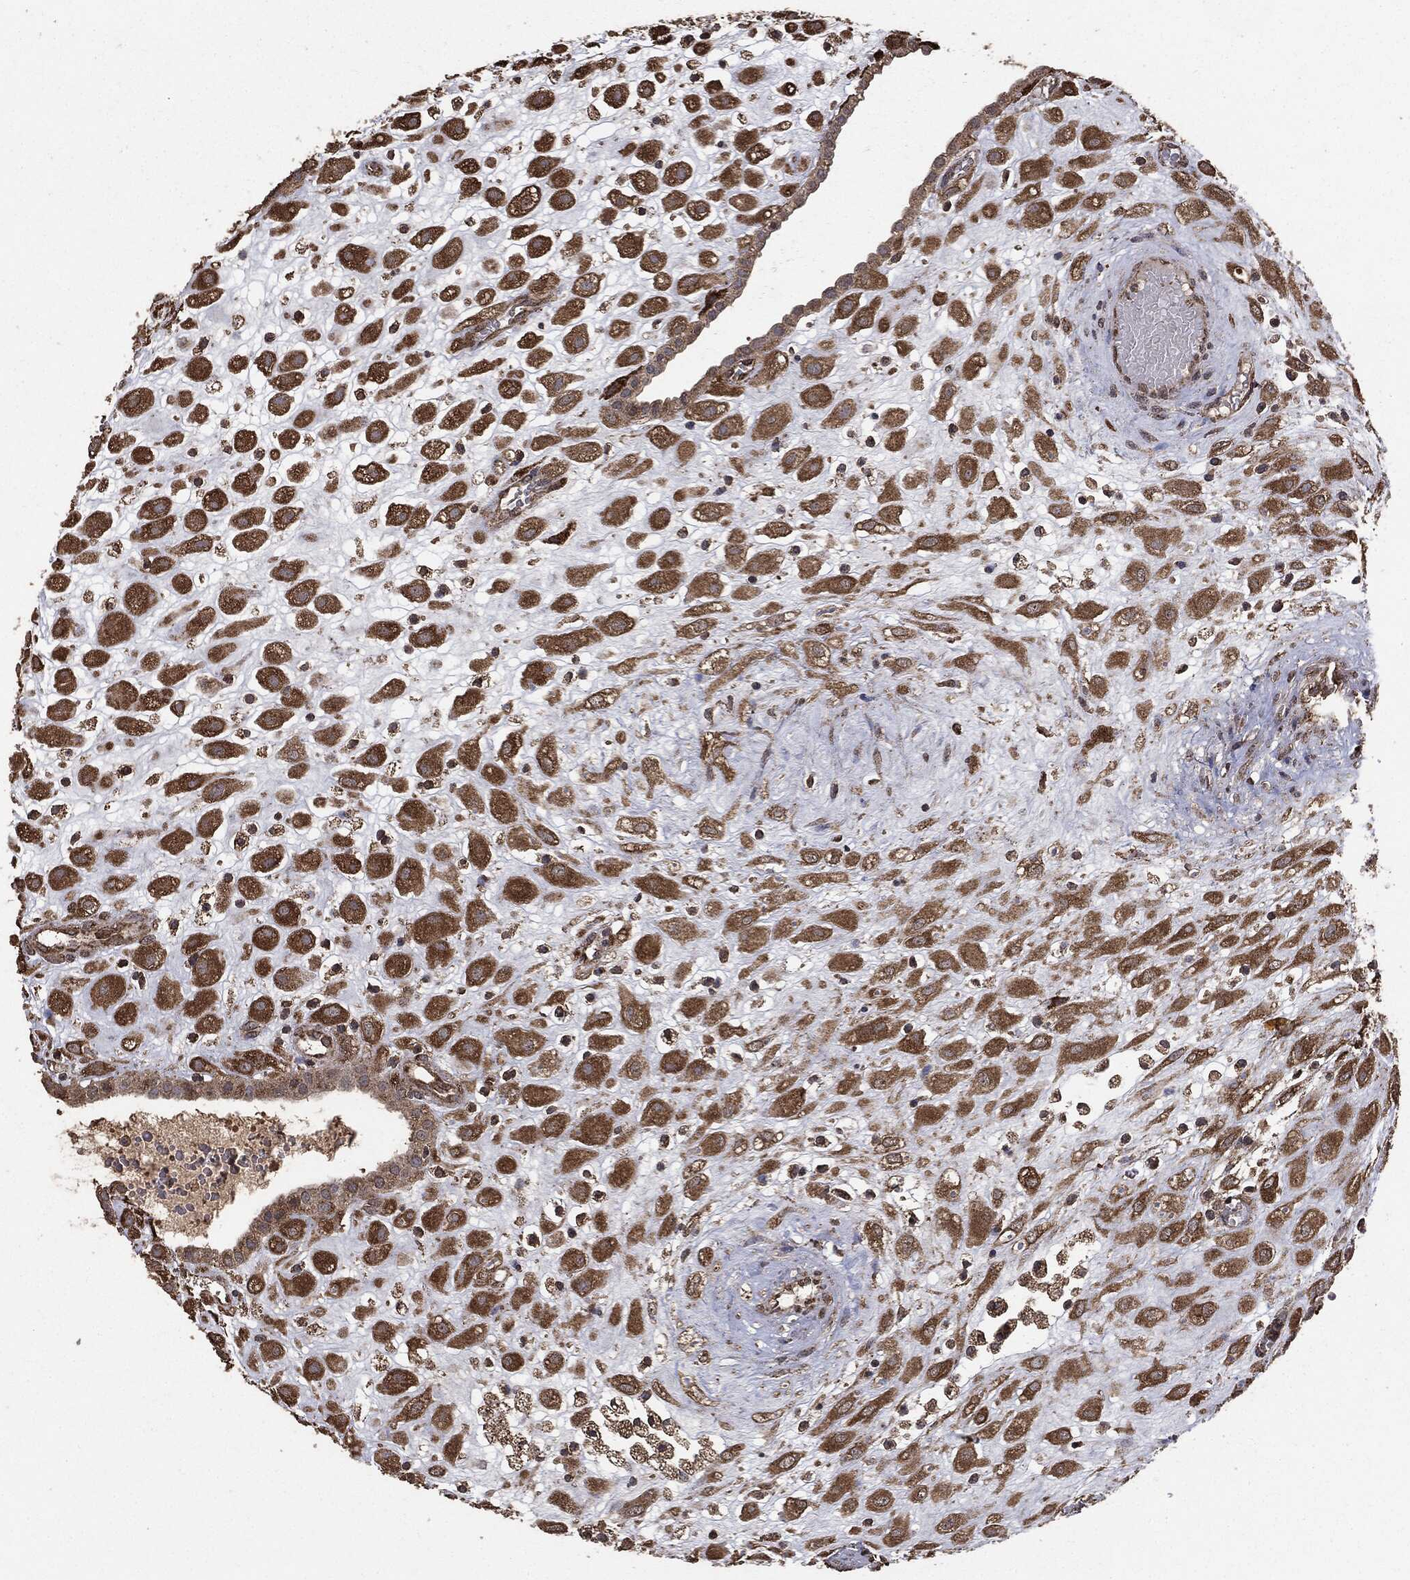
{"staining": {"intensity": "strong", "quantity": ">75%", "location": "cytoplasmic/membranous"}, "tissue": "placenta", "cell_type": "Decidual cells", "image_type": "normal", "snomed": [{"axis": "morphology", "description": "Normal tissue, NOS"}, {"axis": "topography", "description": "Placenta"}], "caption": "This photomicrograph shows benign placenta stained with immunohistochemistry to label a protein in brown. The cytoplasmic/membranous of decidual cells show strong positivity for the protein. Nuclei are counter-stained blue.", "gene": "MTOR", "patient": {"sex": "female", "age": 24}}